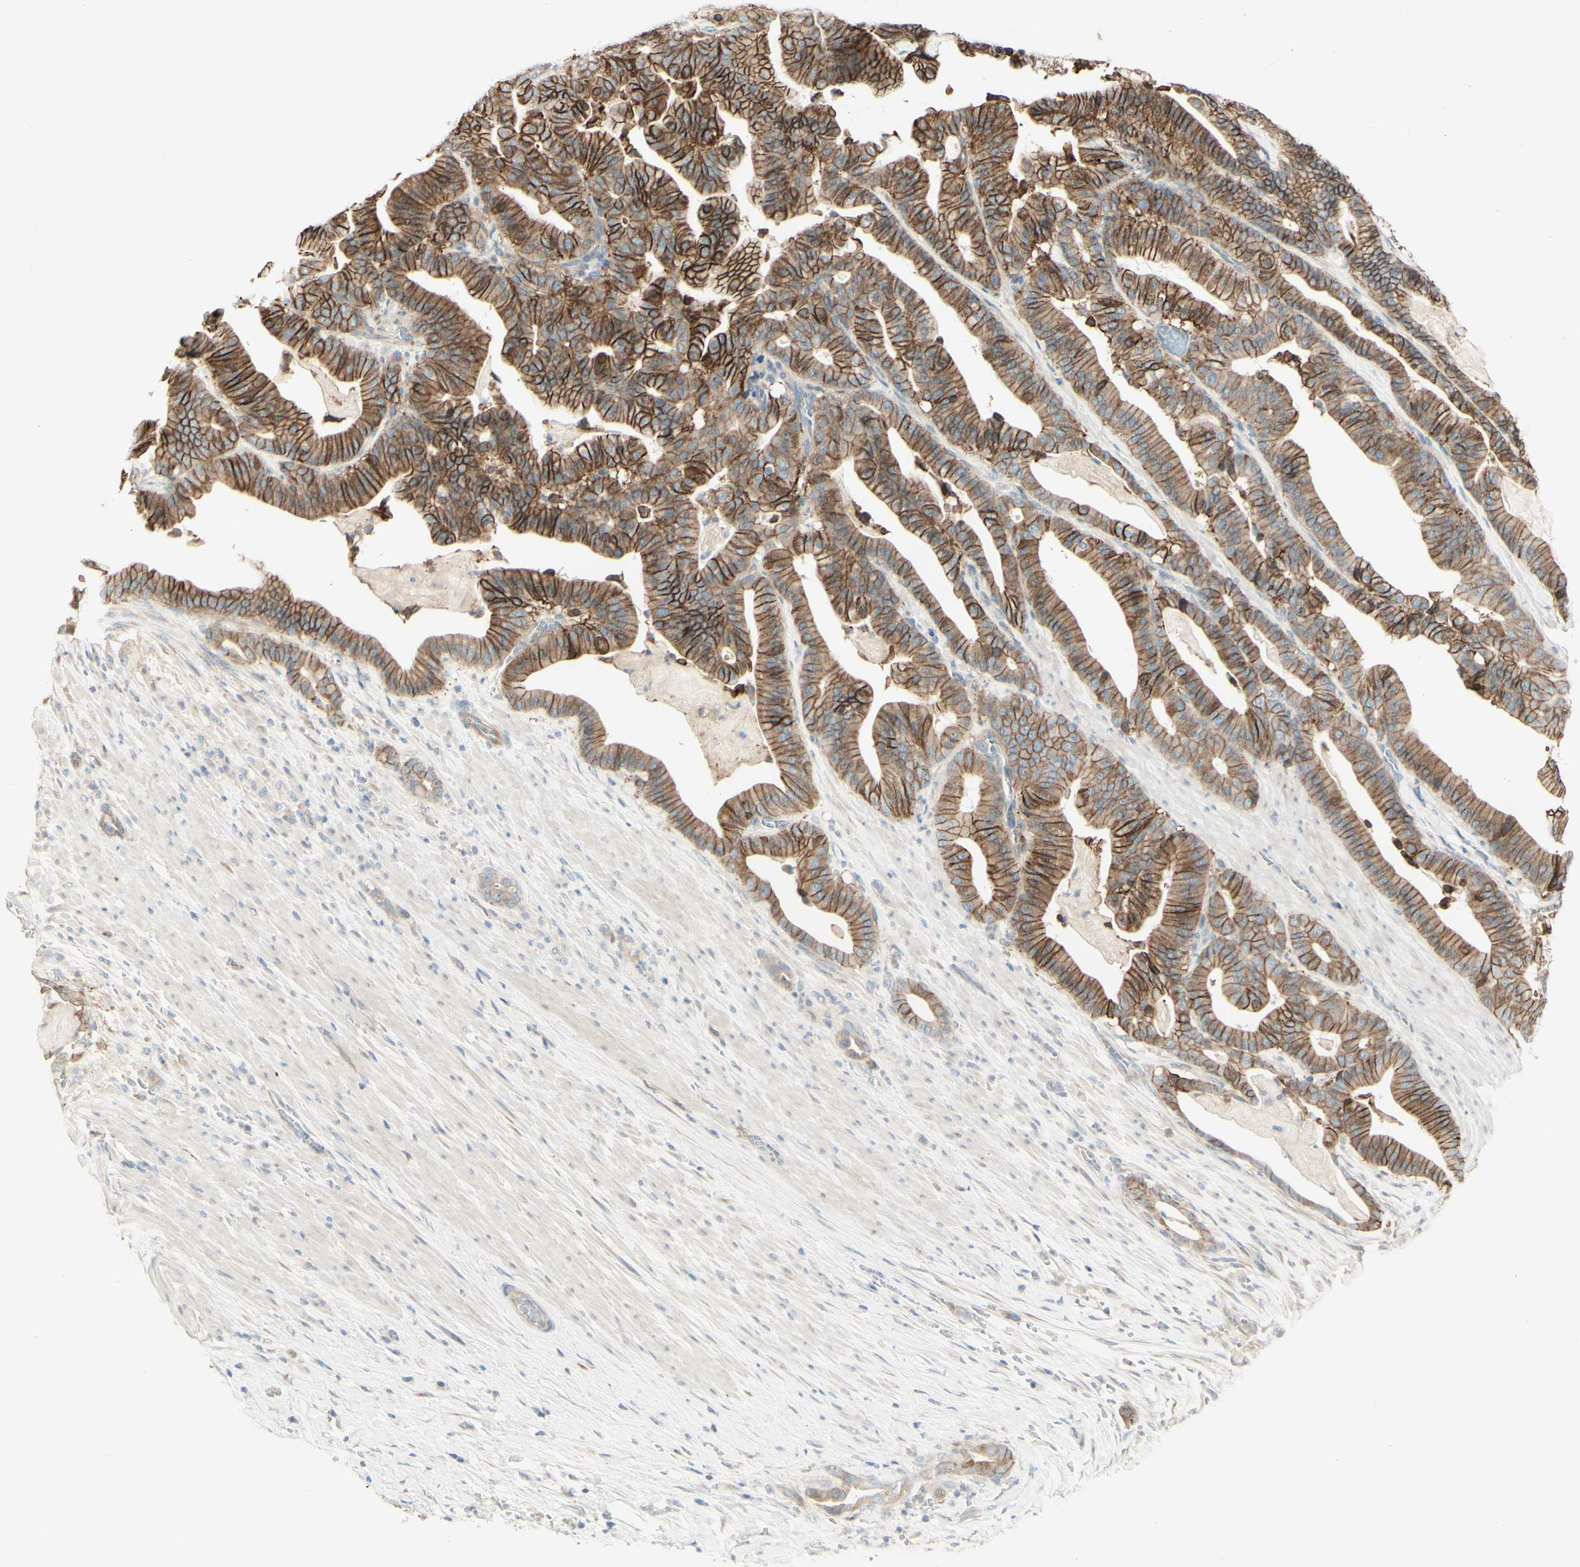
{"staining": {"intensity": "moderate", "quantity": ">75%", "location": "cytoplasmic/membranous"}, "tissue": "pancreatic cancer", "cell_type": "Tumor cells", "image_type": "cancer", "snomed": [{"axis": "morphology", "description": "Adenocarcinoma, NOS"}, {"axis": "topography", "description": "Pancreas"}], "caption": "Immunohistochemical staining of adenocarcinoma (pancreatic) exhibits medium levels of moderate cytoplasmic/membranous expression in about >75% of tumor cells.", "gene": "RNF149", "patient": {"sex": "male", "age": 63}}